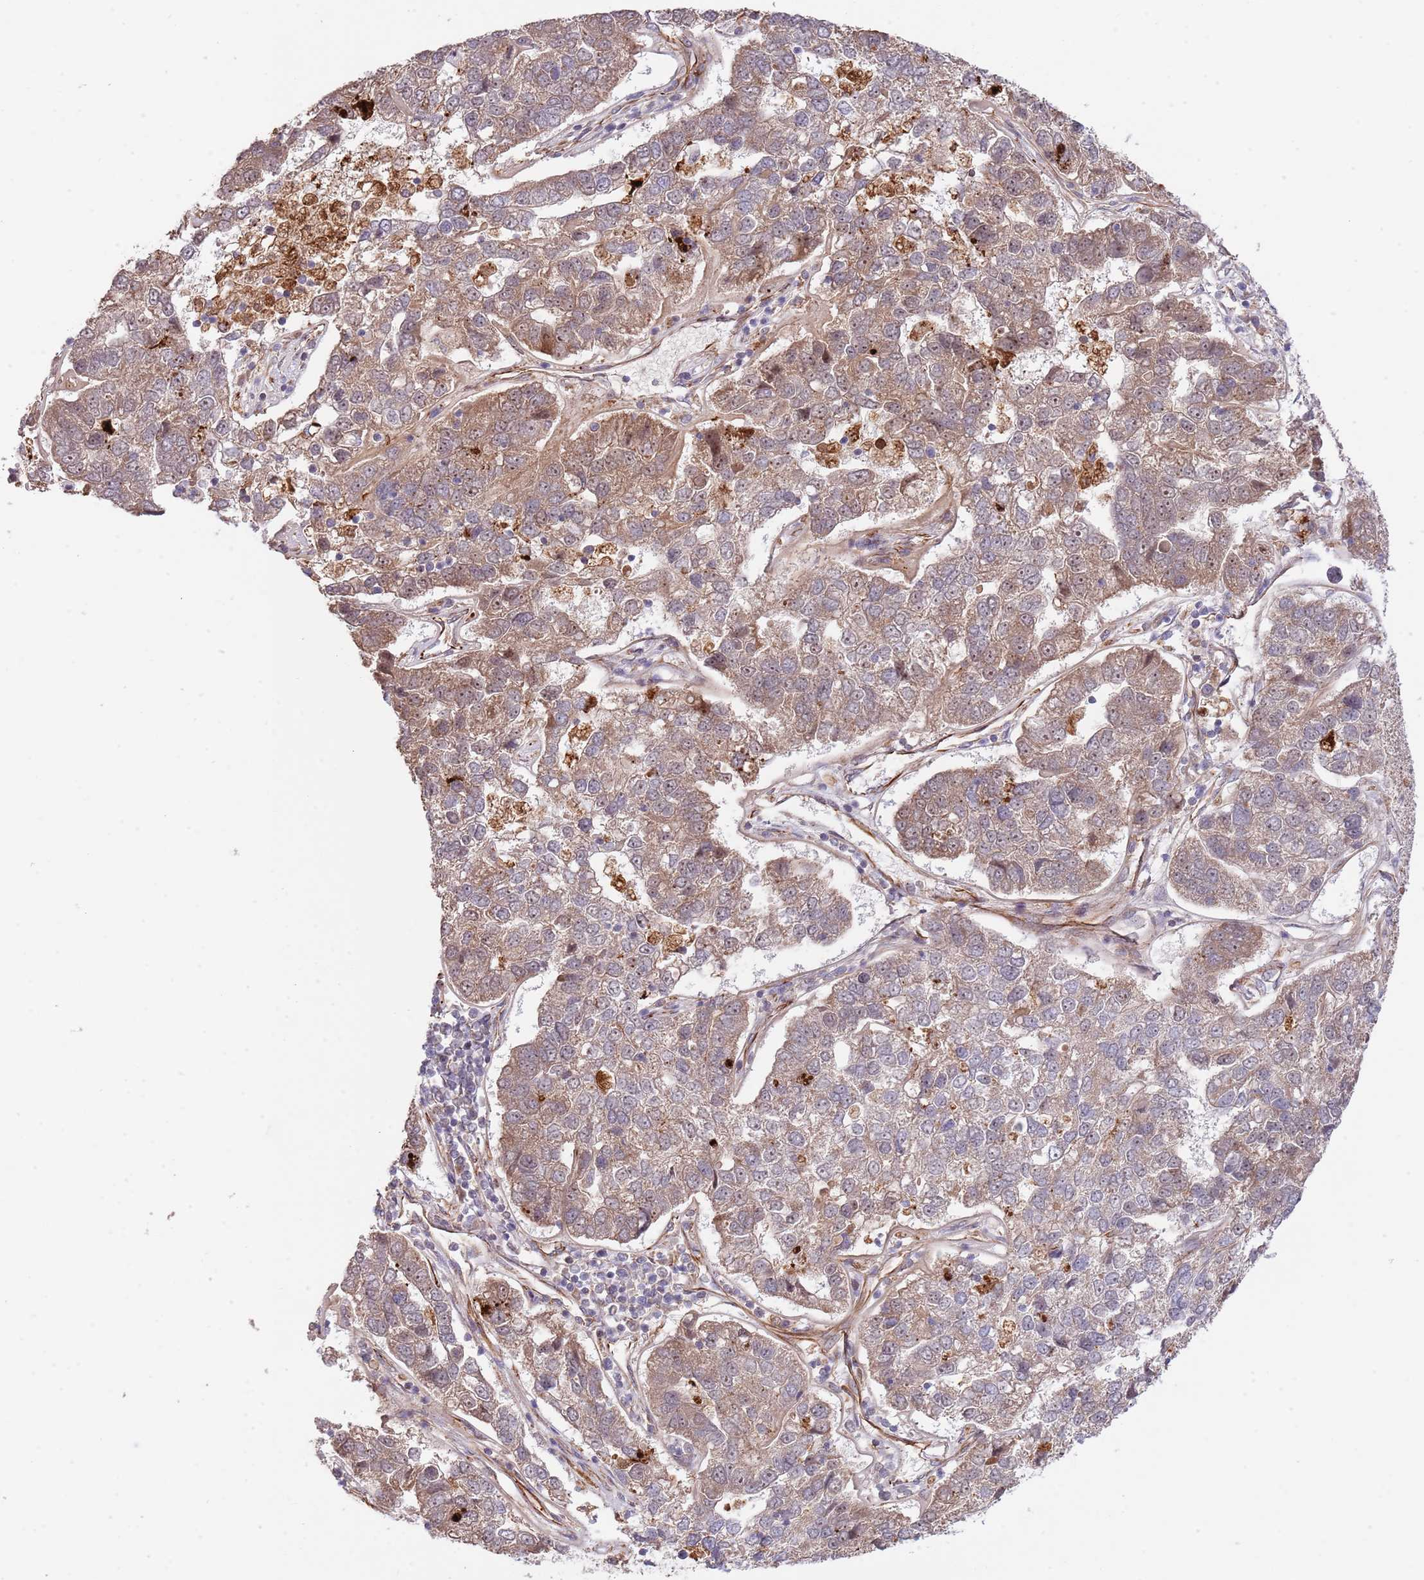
{"staining": {"intensity": "weak", "quantity": ">75%", "location": "cytoplasmic/membranous"}, "tissue": "pancreatic cancer", "cell_type": "Tumor cells", "image_type": "cancer", "snomed": [{"axis": "morphology", "description": "Adenocarcinoma, NOS"}, {"axis": "topography", "description": "Pancreas"}], "caption": "The histopathology image shows staining of pancreatic cancer, revealing weak cytoplasmic/membranous protein positivity (brown color) within tumor cells. (Brightfield microscopy of DAB IHC at high magnification).", "gene": "NEK3", "patient": {"sex": "female", "age": 61}}